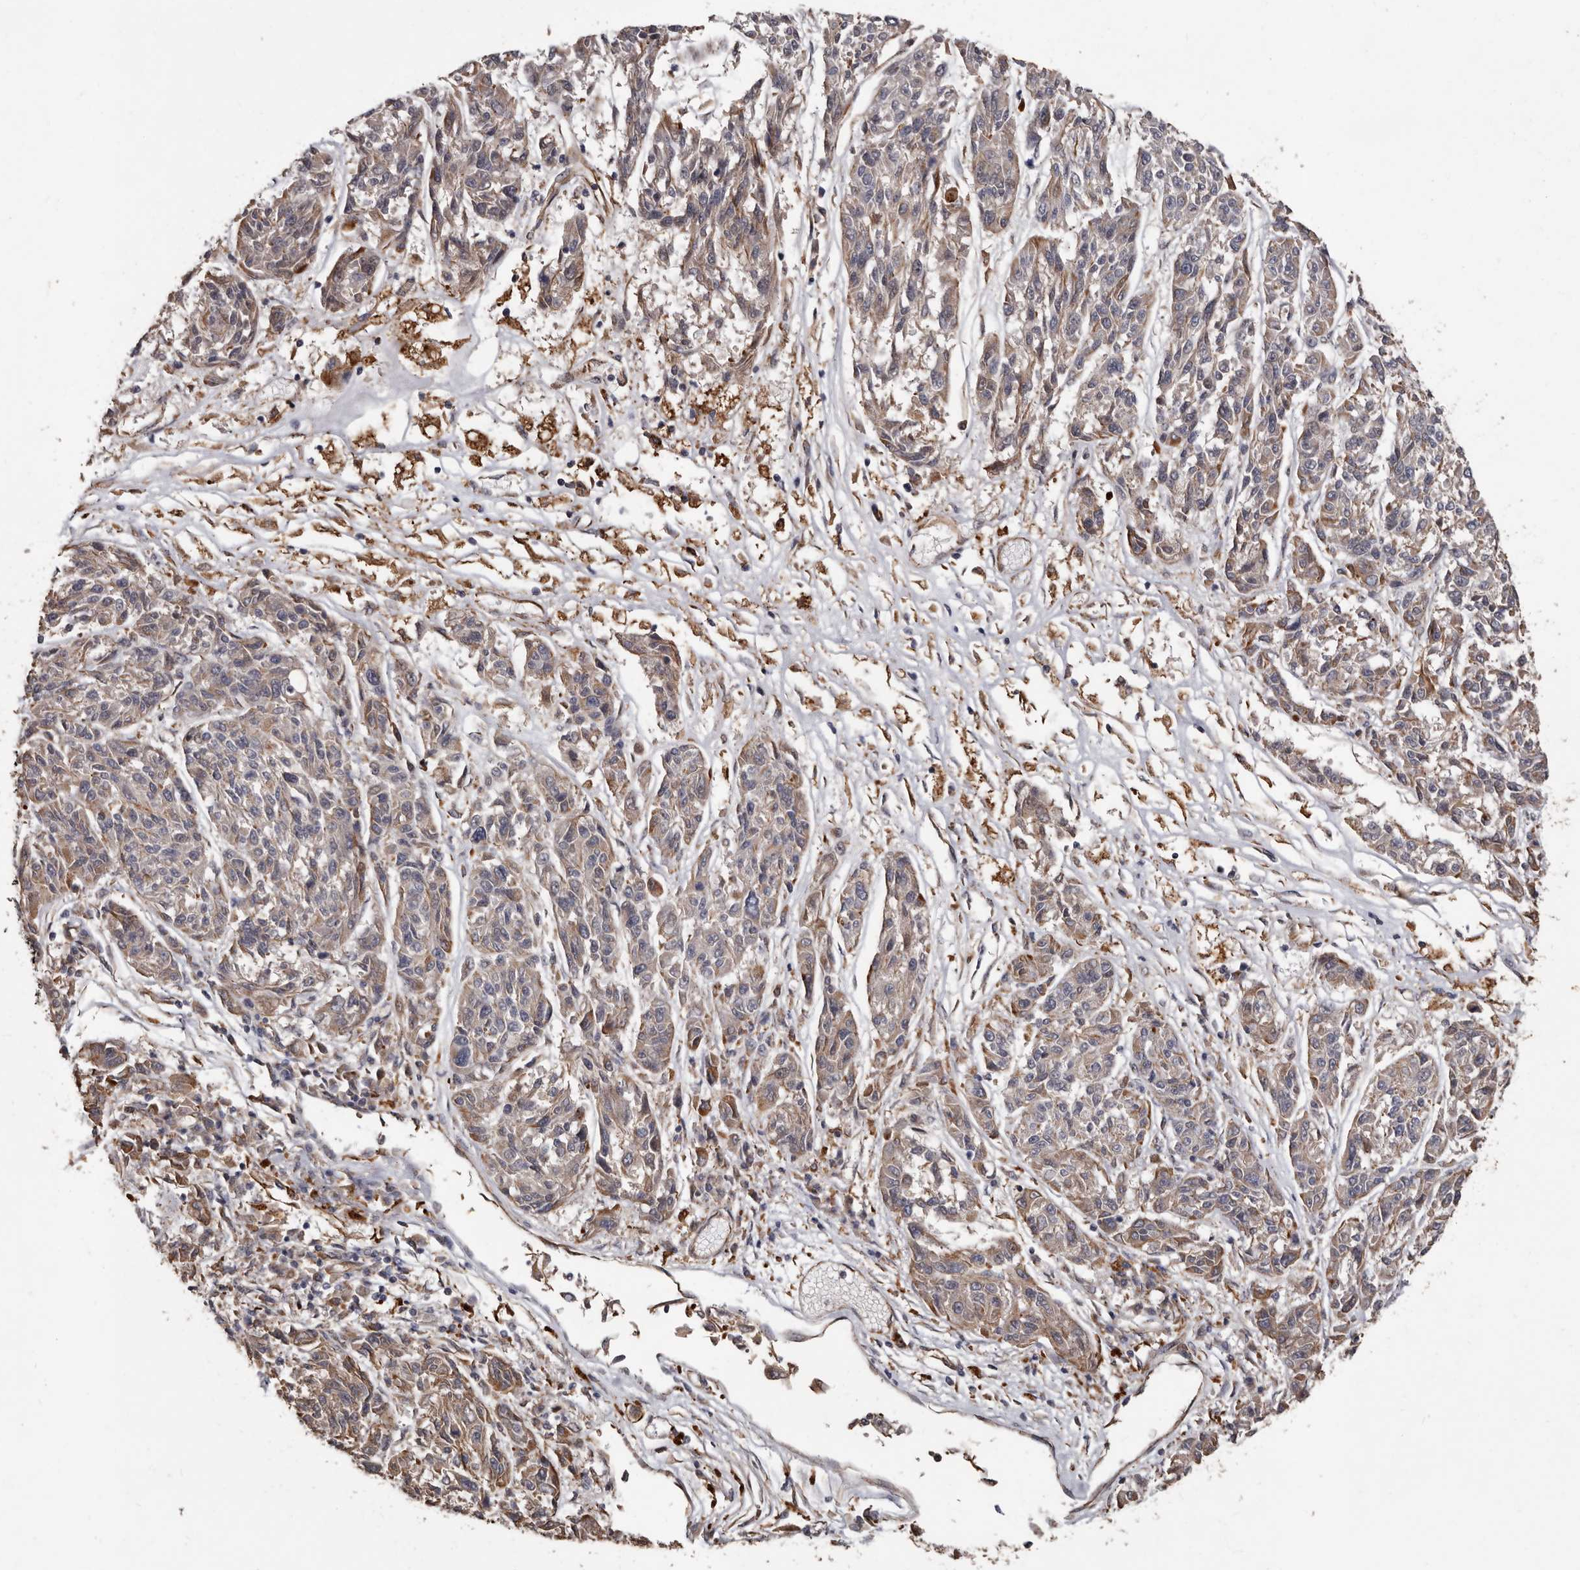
{"staining": {"intensity": "weak", "quantity": ">75%", "location": "cytoplasmic/membranous"}, "tissue": "melanoma", "cell_type": "Tumor cells", "image_type": "cancer", "snomed": [{"axis": "morphology", "description": "Malignant melanoma, NOS"}, {"axis": "topography", "description": "Skin"}], "caption": "Immunohistochemical staining of human melanoma reveals weak cytoplasmic/membranous protein staining in about >75% of tumor cells.", "gene": "BRAT1", "patient": {"sex": "male", "age": 53}}